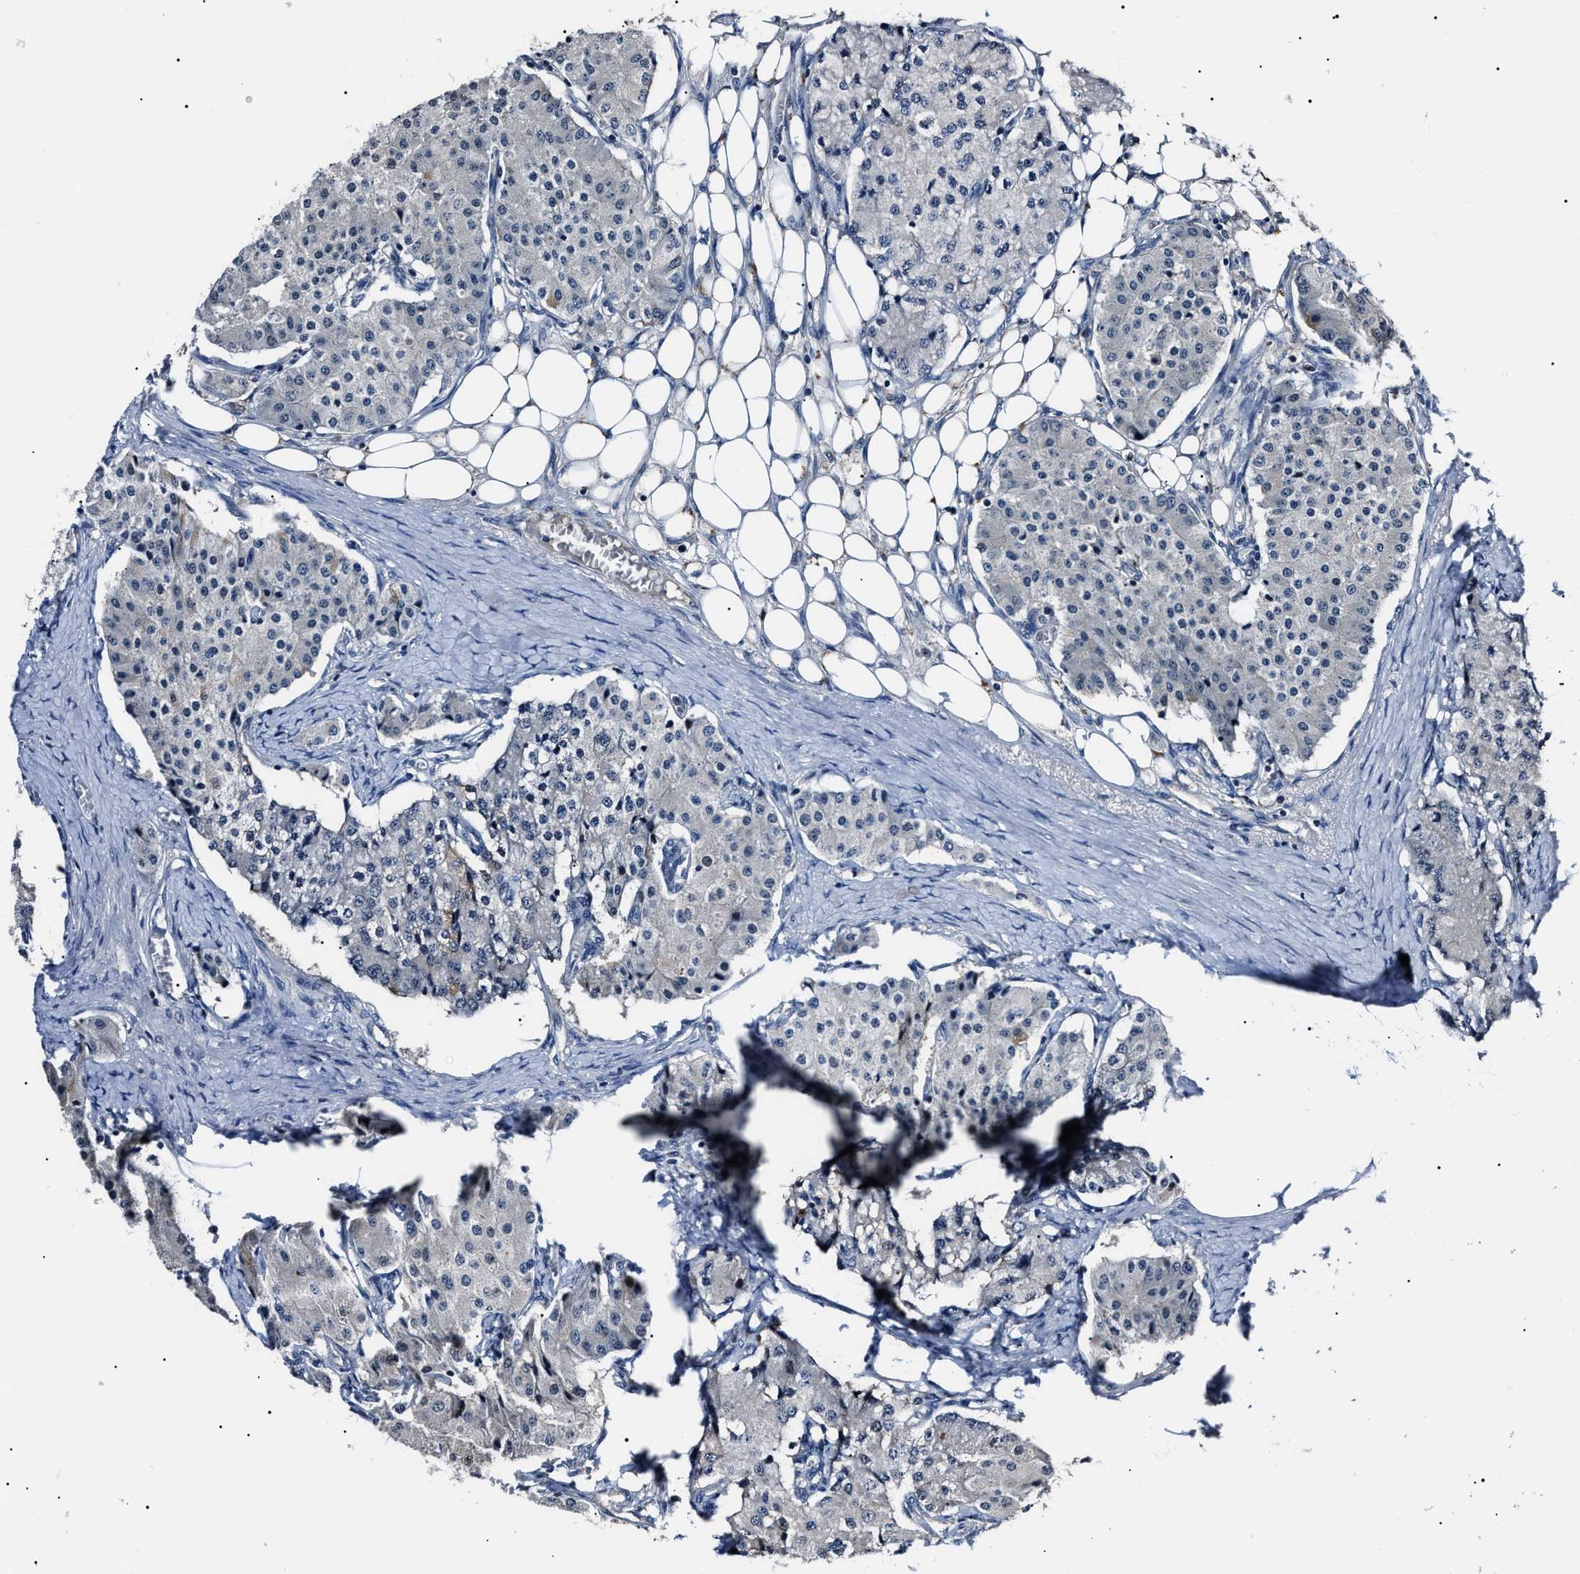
{"staining": {"intensity": "moderate", "quantity": "<25%", "location": "cytoplasmic/membranous"}, "tissue": "carcinoid", "cell_type": "Tumor cells", "image_type": "cancer", "snomed": [{"axis": "morphology", "description": "Carcinoid, malignant, NOS"}, {"axis": "topography", "description": "Colon"}], "caption": "A low amount of moderate cytoplasmic/membranous expression is identified in approximately <25% of tumor cells in carcinoid tissue.", "gene": "IFT81", "patient": {"sex": "female", "age": 52}}